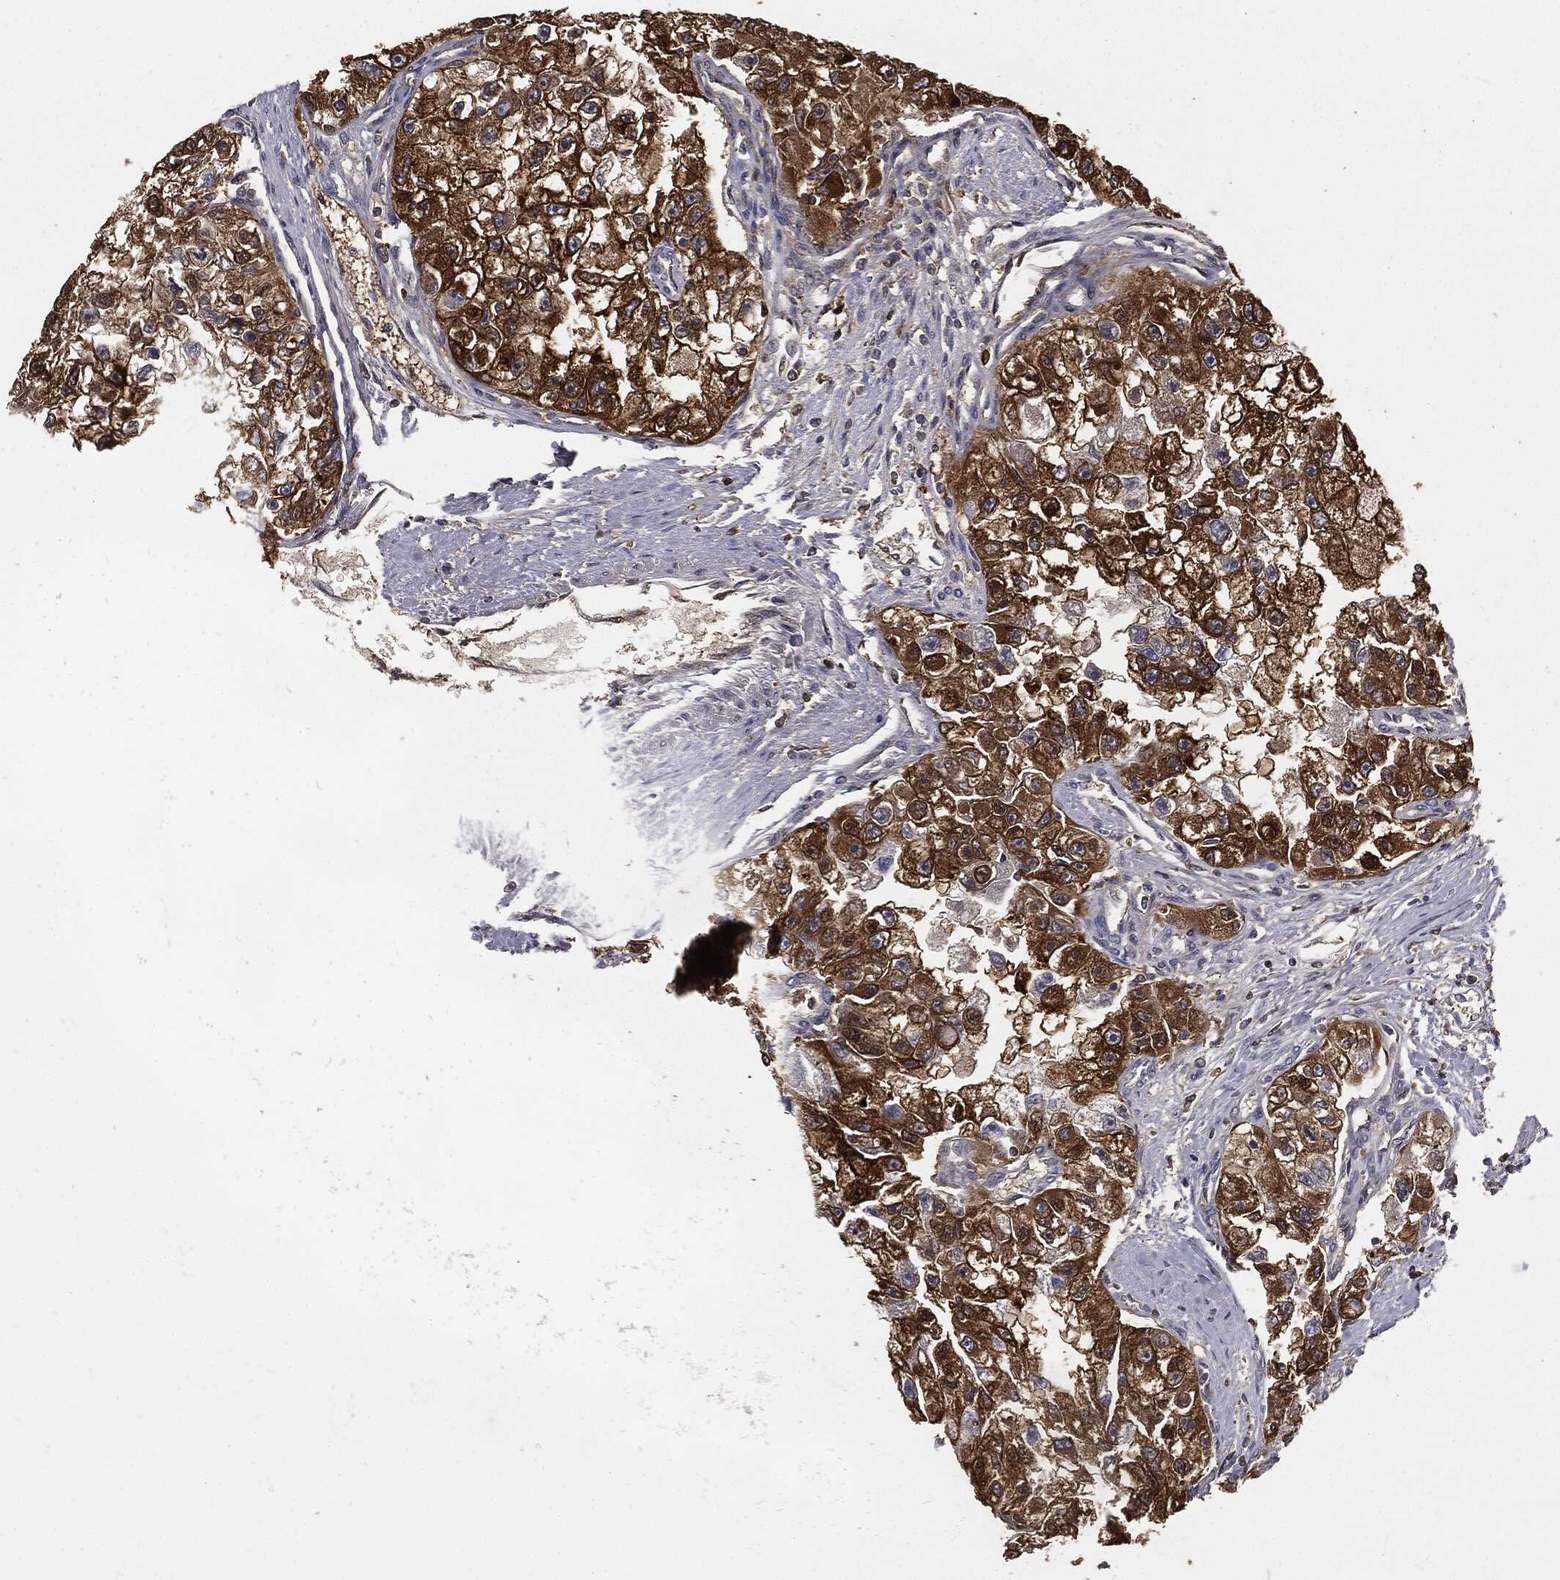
{"staining": {"intensity": "strong", "quantity": ">75%", "location": "cytoplasmic/membranous"}, "tissue": "renal cancer", "cell_type": "Tumor cells", "image_type": "cancer", "snomed": [{"axis": "morphology", "description": "Adenocarcinoma, NOS"}, {"axis": "topography", "description": "Kidney"}], "caption": "Tumor cells display high levels of strong cytoplasmic/membranous expression in about >75% of cells in human renal adenocarcinoma.", "gene": "GNB5", "patient": {"sex": "male", "age": 63}}